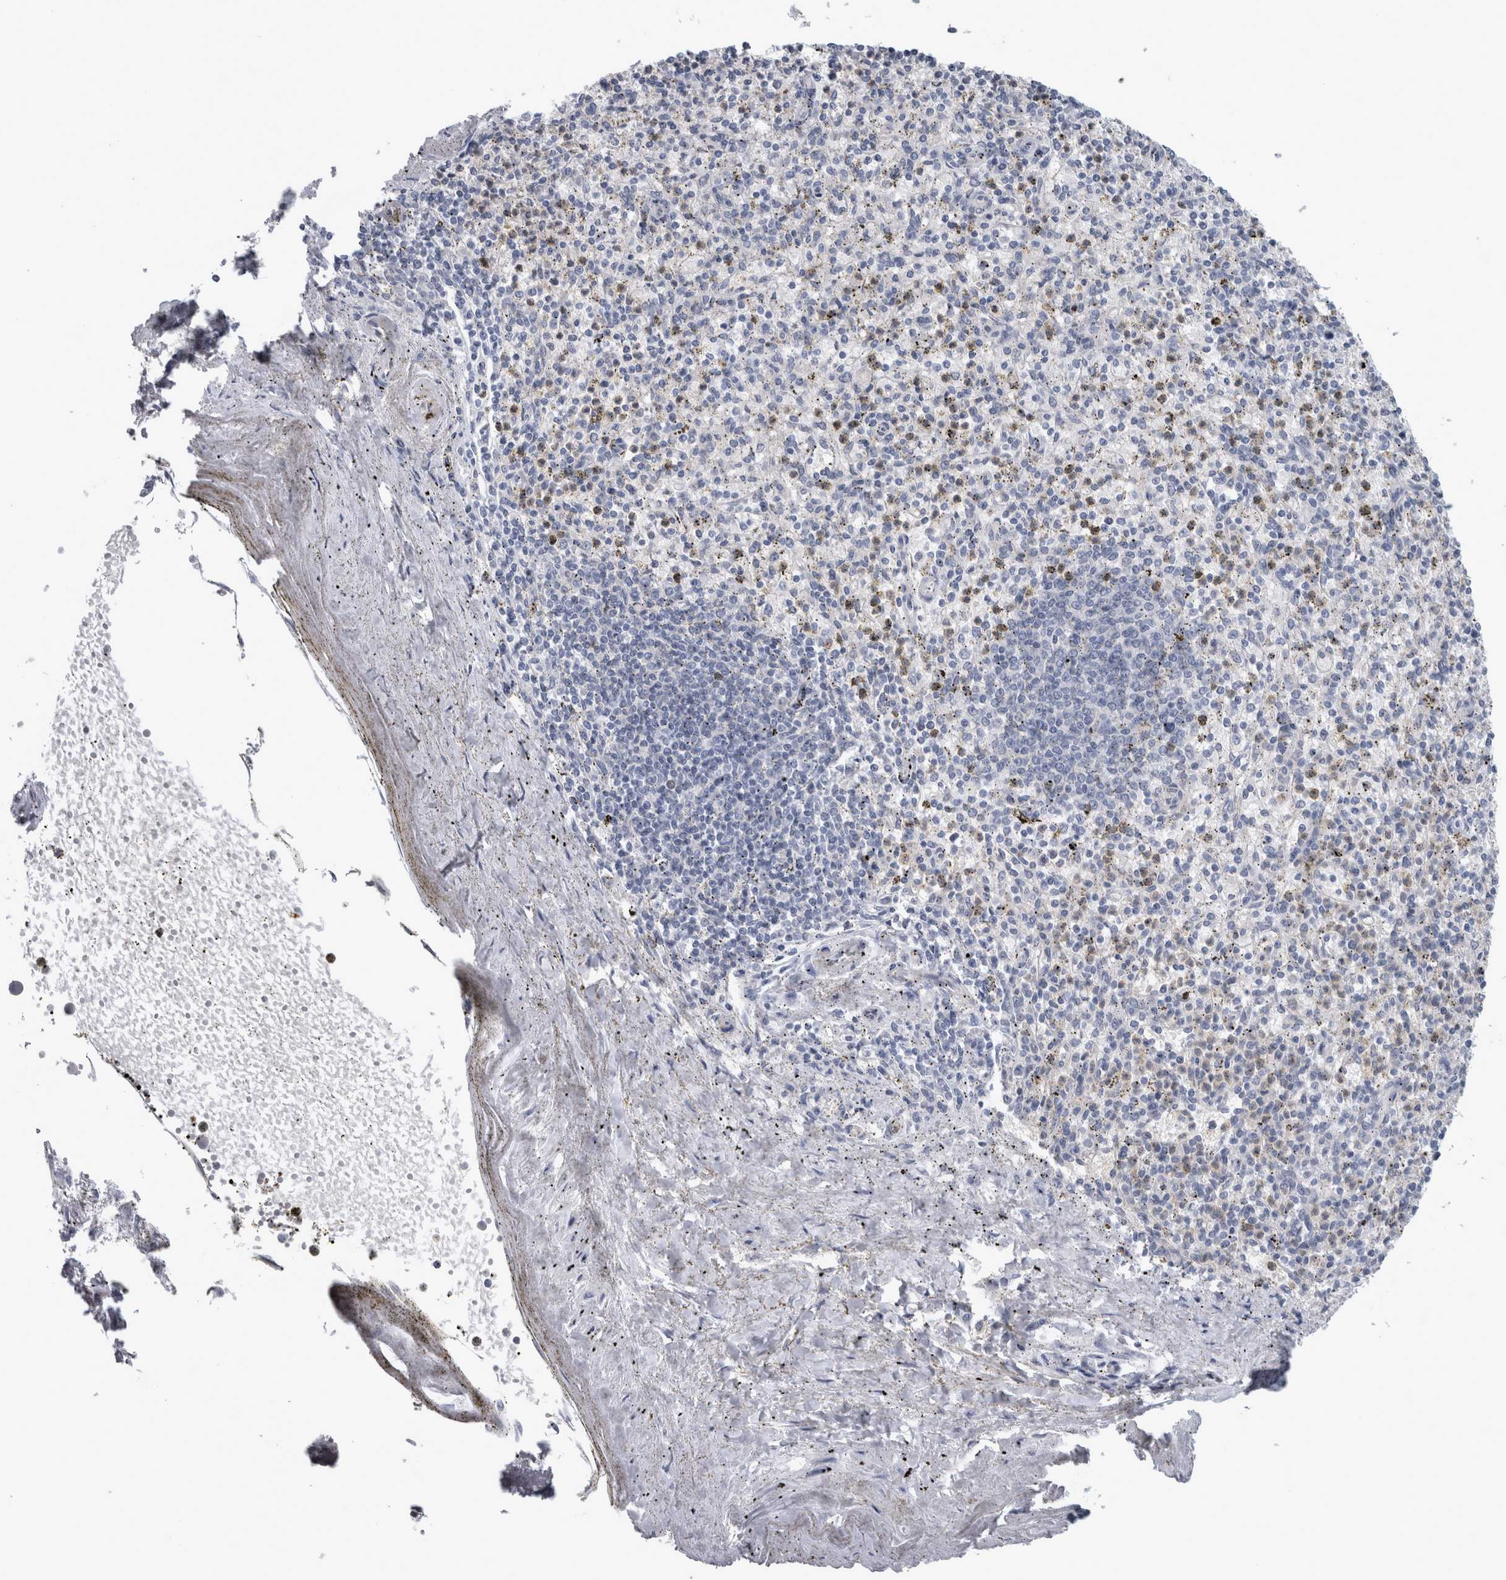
{"staining": {"intensity": "negative", "quantity": "none", "location": "none"}, "tissue": "spleen", "cell_type": "Cells in red pulp", "image_type": "normal", "snomed": [{"axis": "morphology", "description": "Normal tissue, NOS"}, {"axis": "topography", "description": "Spleen"}], "caption": "The photomicrograph displays no staining of cells in red pulp in unremarkable spleen.", "gene": "NAPRT", "patient": {"sex": "male", "age": 72}}